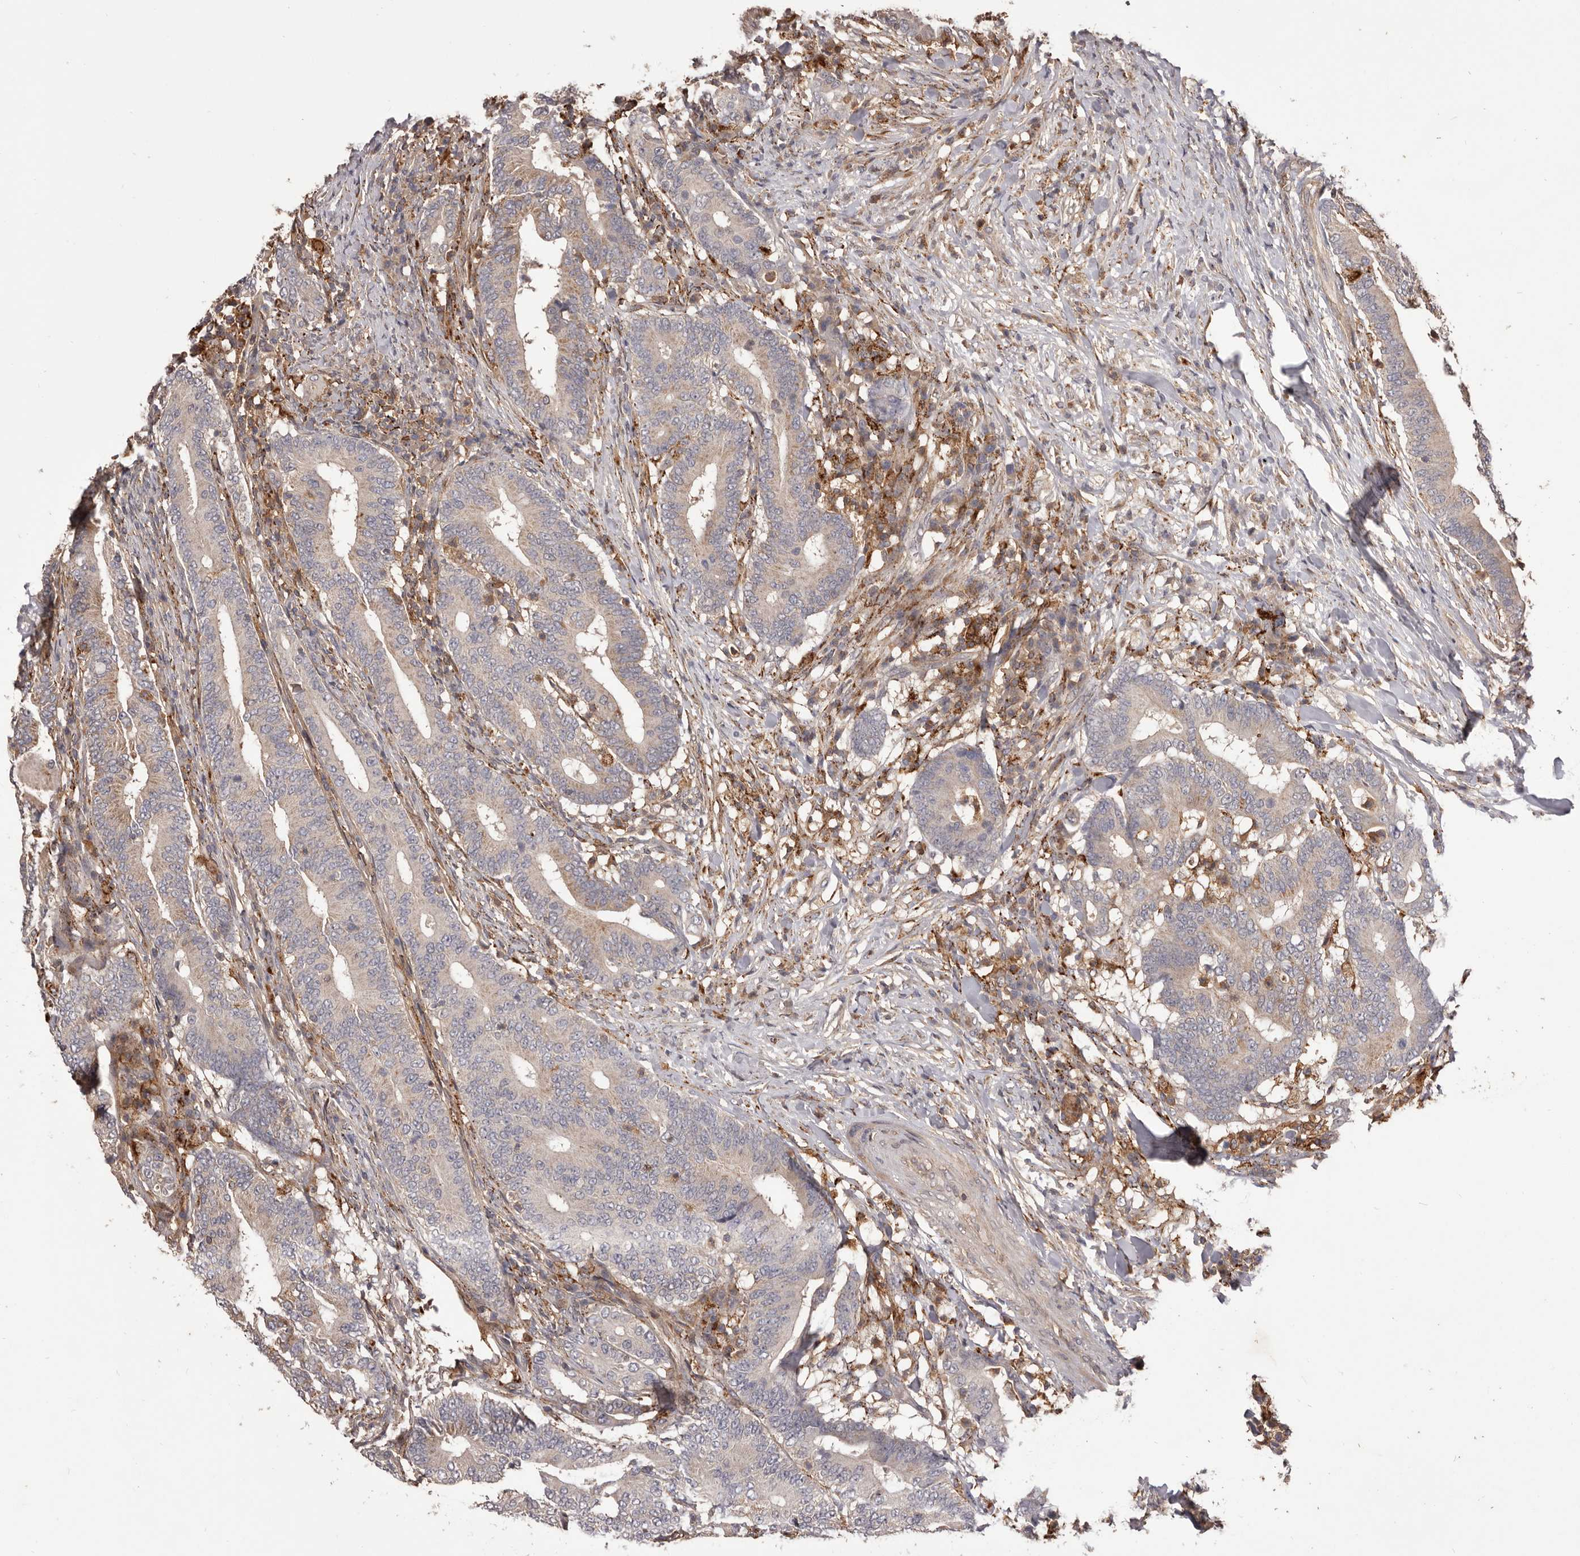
{"staining": {"intensity": "weak", "quantity": "<25%", "location": "cytoplasmic/membranous"}, "tissue": "colorectal cancer", "cell_type": "Tumor cells", "image_type": "cancer", "snomed": [{"axis": "morphology", "description": "Adenocarcinoma, NOS"}, {"axis": "topography", "description": "Colon"}], "caption": "Tumor cells show no significant positivity in colorectal cancer.", "gene": "GLIPR2", "patient": {"sex": "female", "age": 66}}